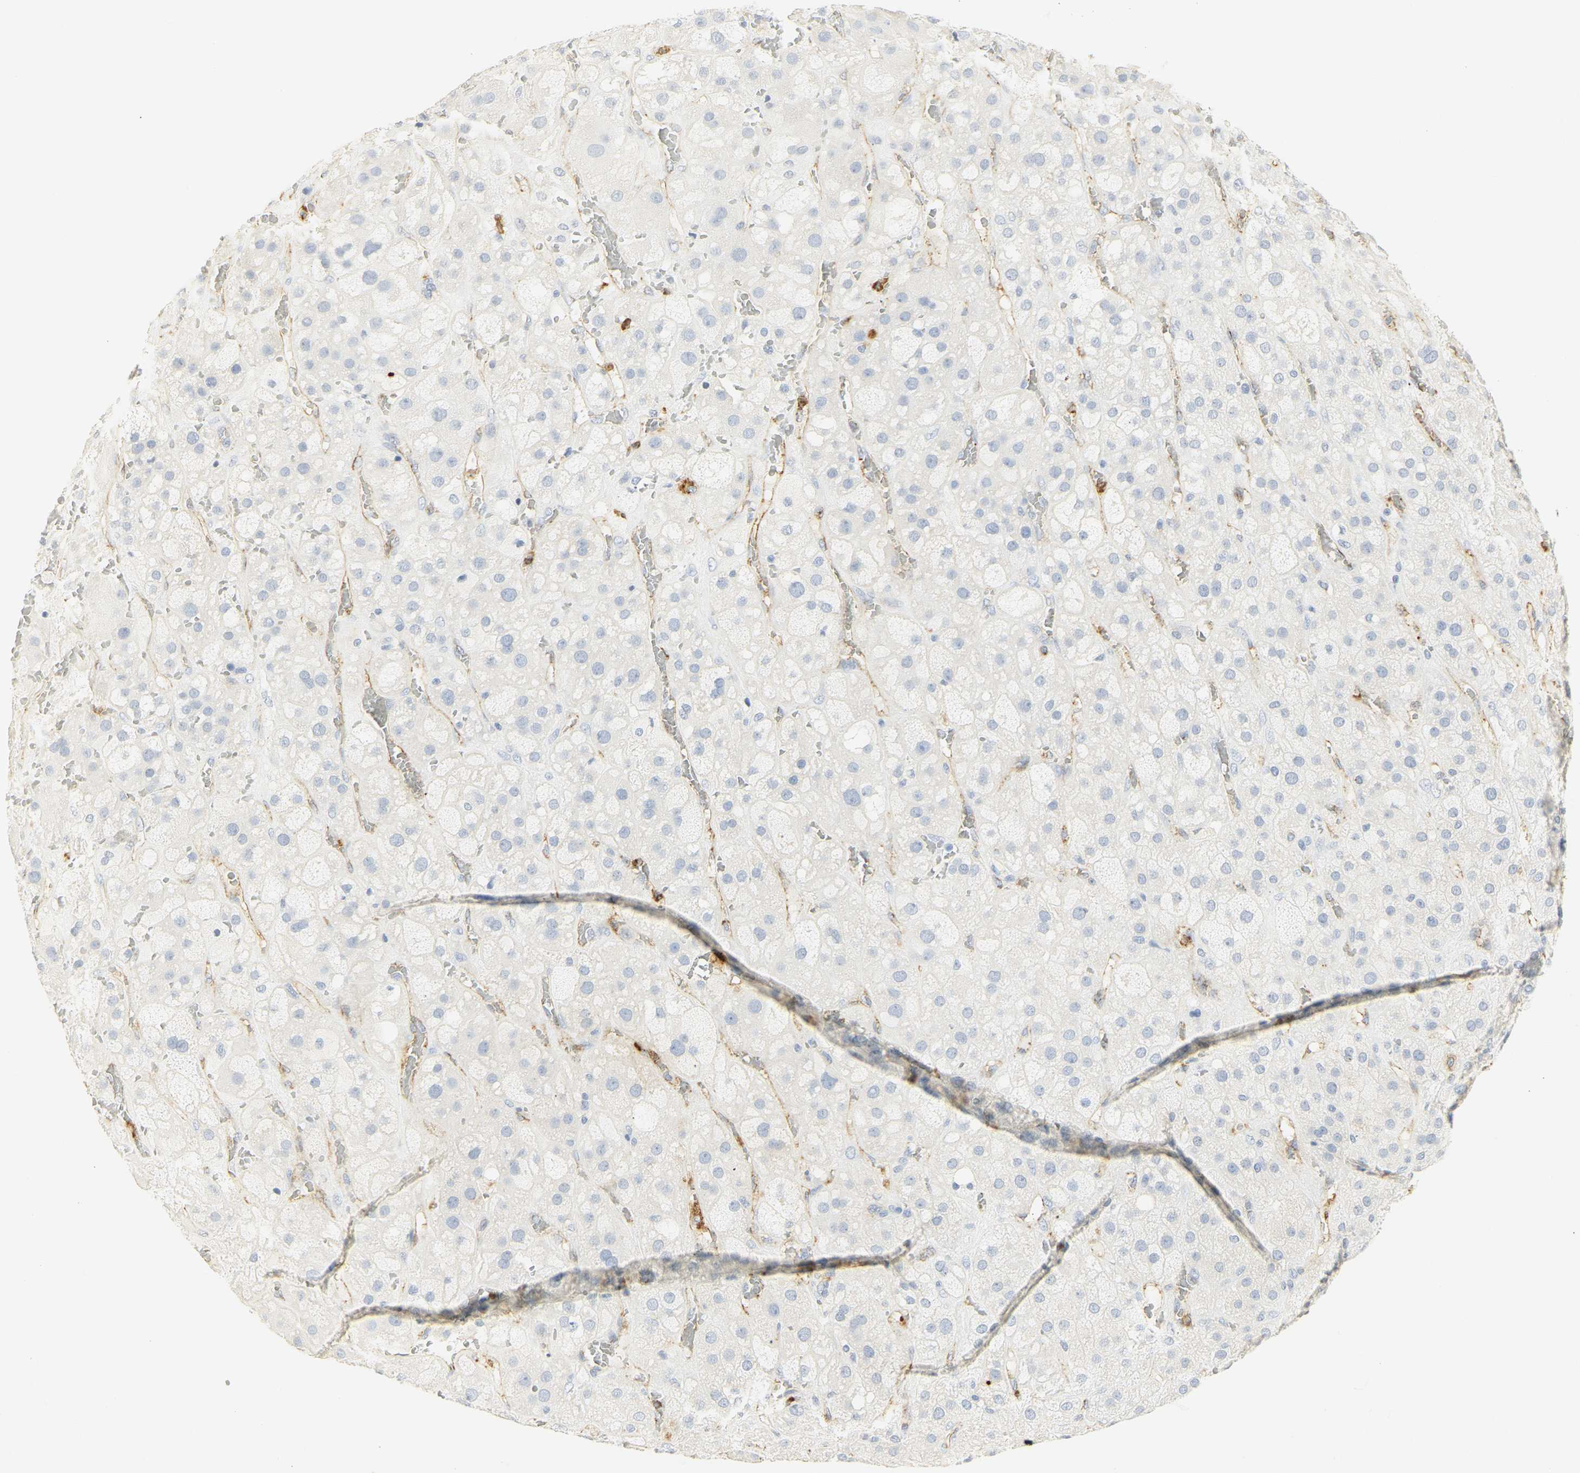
{"staining": {"intensity": "negative", "quantity": "none", "location": "none"}, "tissue": "adrenal gland", "cell_type": "Glandular cells", "image_type": "normal", "snomed": [{"axis": "morphology", "description": "Normal tissue, NOS"}, {"axis": "topography", "description": "Adrenal gland"}], "caption": "IHC histopathology image of benign adrenal gland: adrenal gland stained with DAB (3,3'-diaminobenzidine) displays no significant protein expression in glandular cells.", "gene": "CEACAM5", "patient": {"sex": "female", "age": 47}}